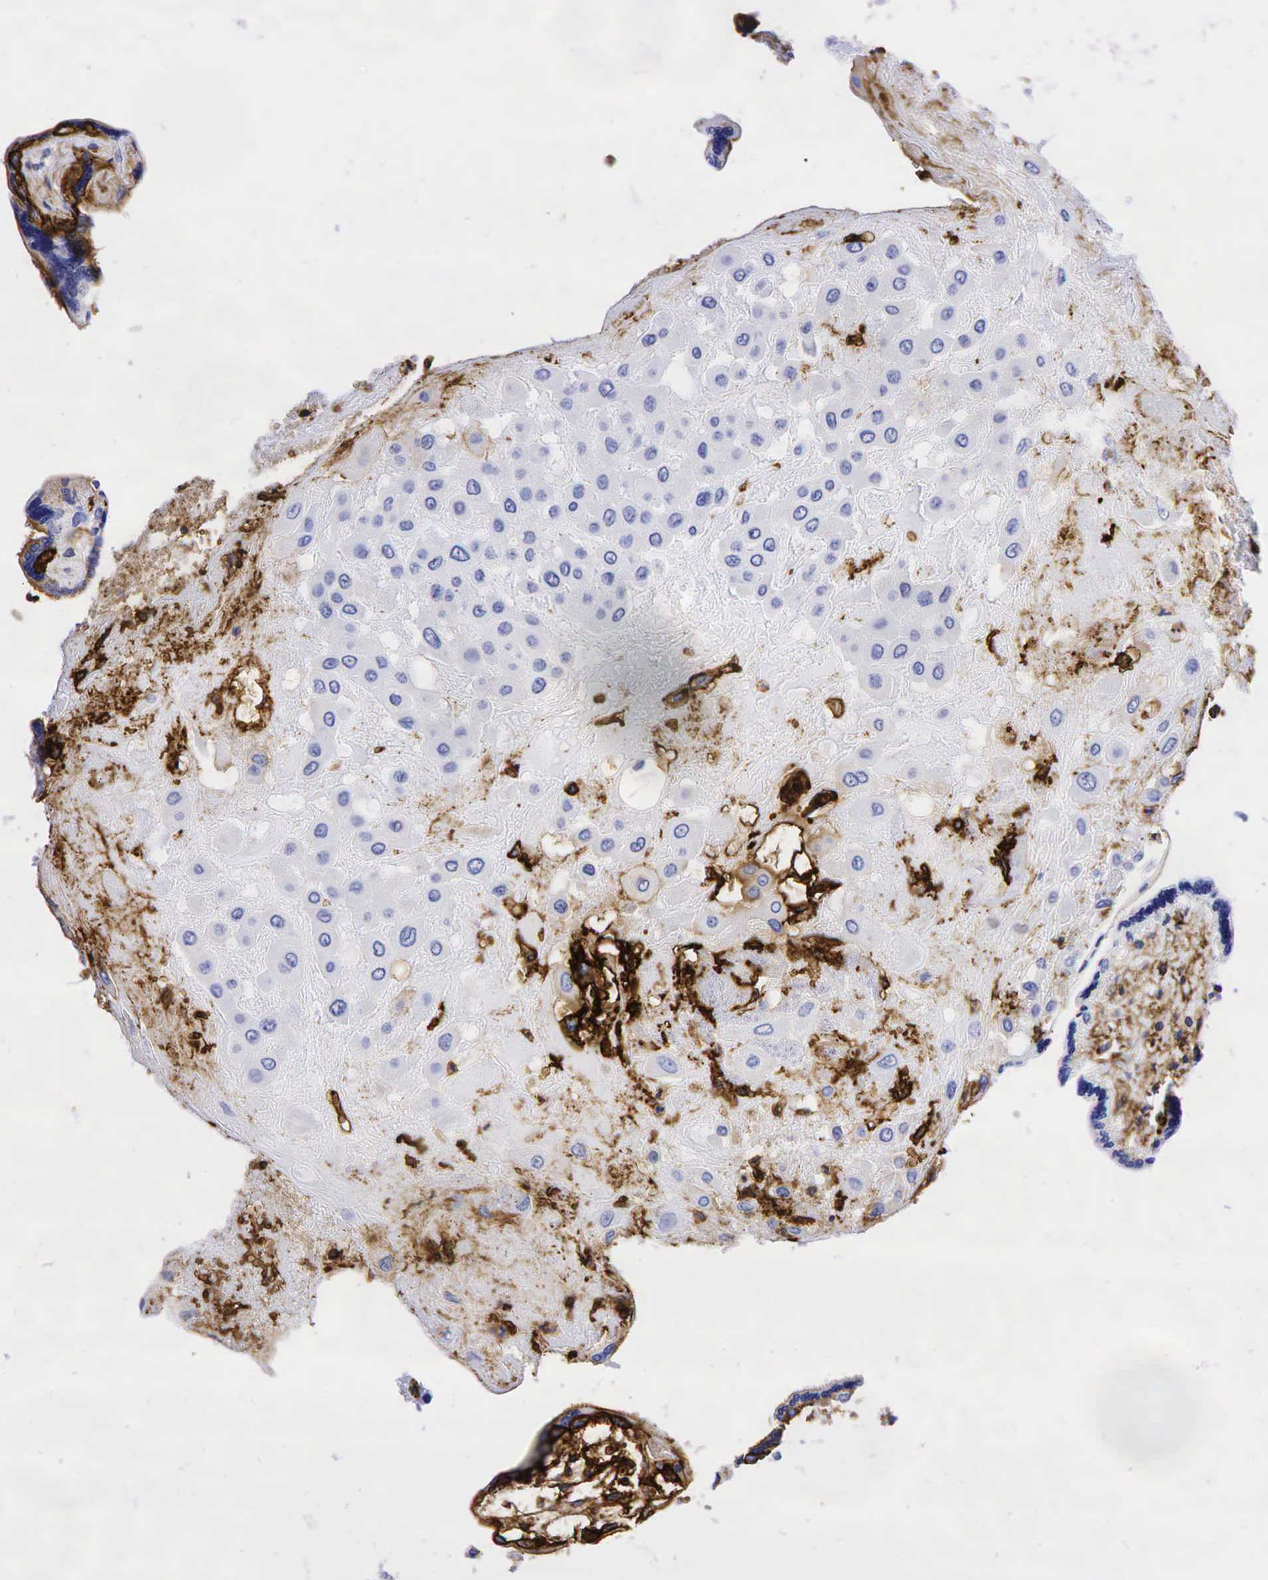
{"staining": {"intensity": "negative", "quantity": "none", "location": "none"}, "tissue": "placenta", "cell_type": "Decidual cells", "image_type": "normal", "snomed": [{"axis": "morphology", "description": "Normal tissue, NOS"}, {"axis": "topography", "description": "Placenta"}], "caption": "Unremarkable placenta was stained to show a protein in brown. There is no significant staining in decidual cells. Brightfield microscopy of immunohistochemistry (IHC) stained with DAB (brown) and hematoxylin (blue), captured at high magnification.", "gene": "CD44", "patient": {"sex": "female", "age": 31}}